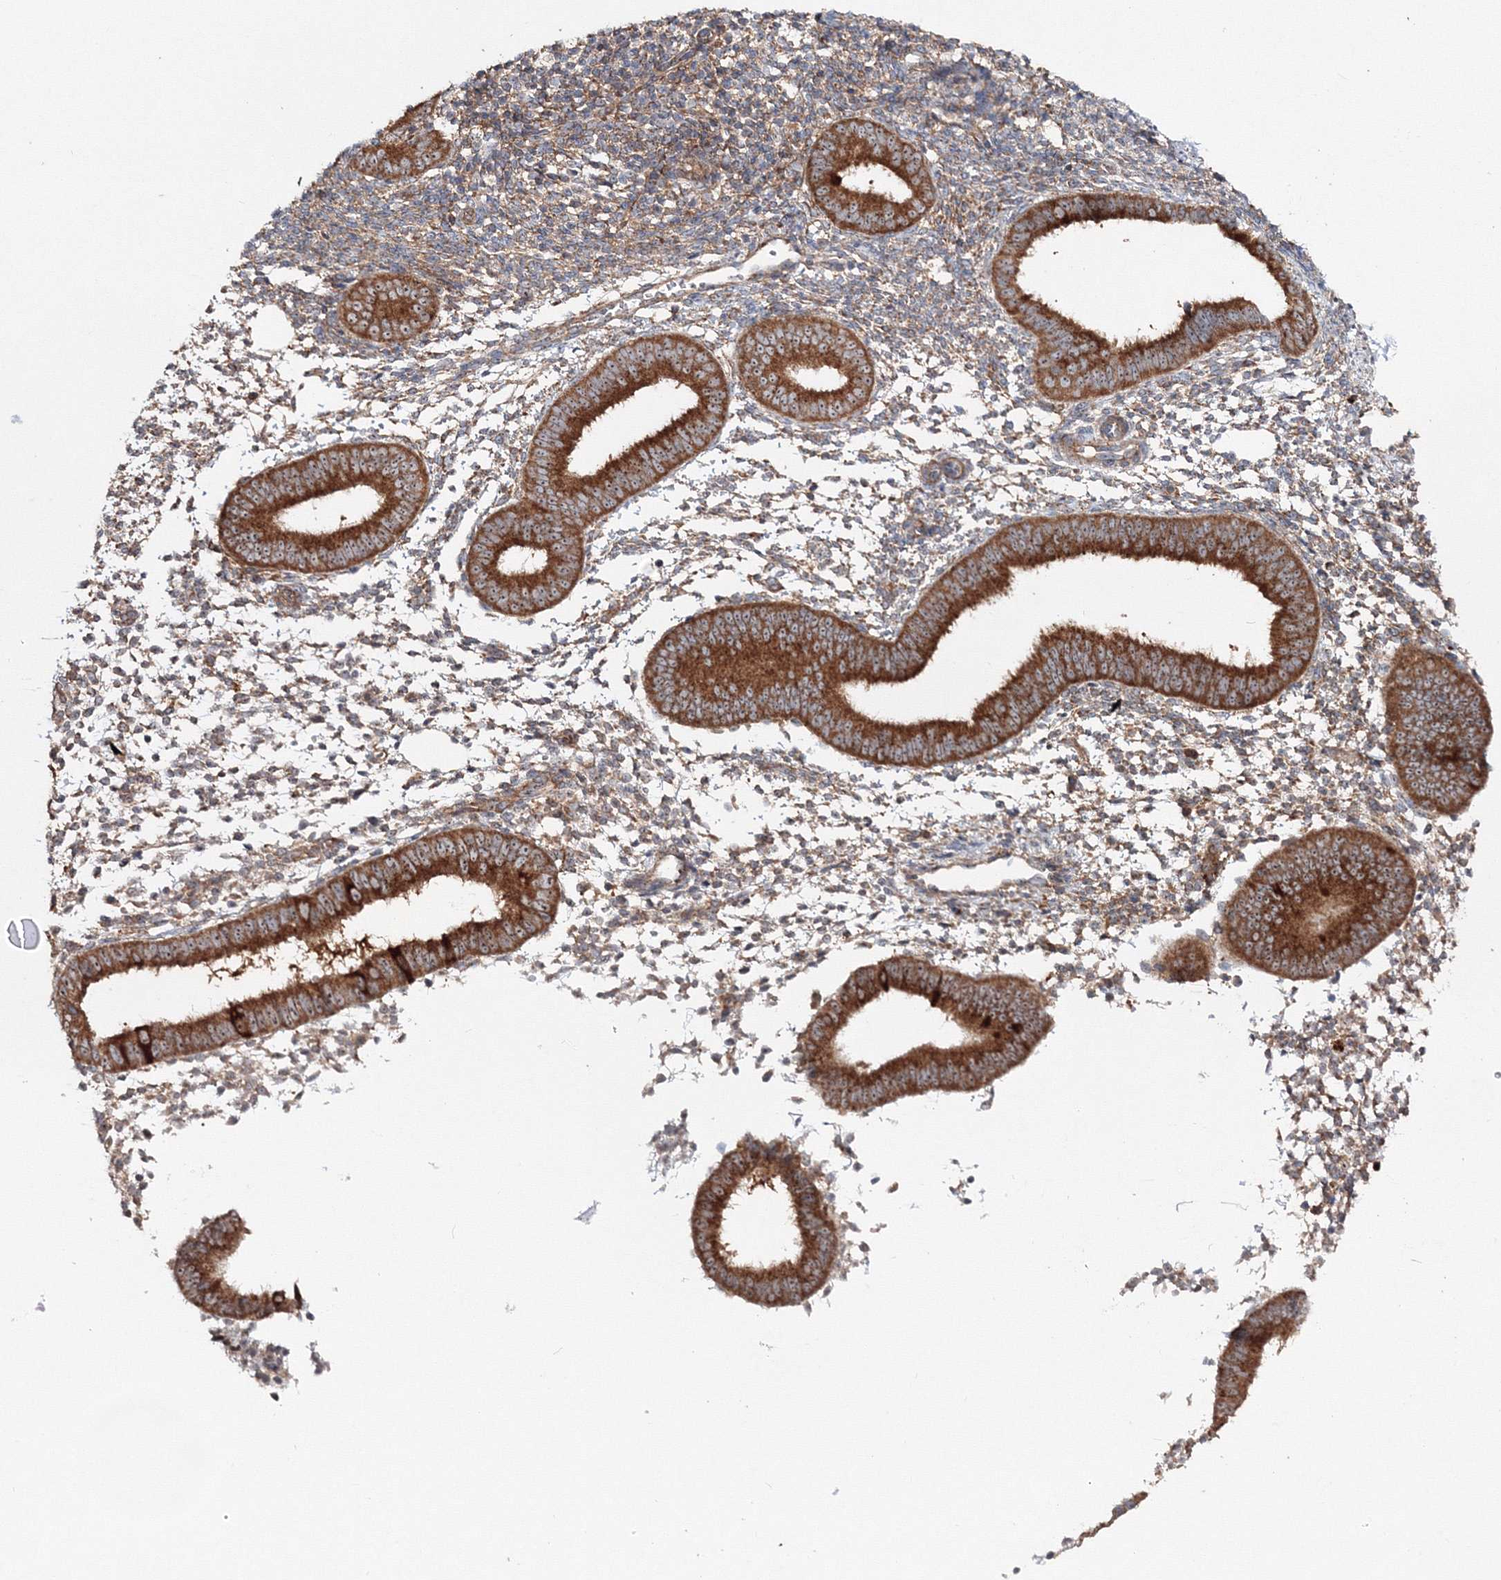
{"staining": {"intensity": "moderate", "quantity": ">75%", "location": "cytoplasmic/membranous"}, "tissue": "endometrium", "cell_type": "Cells in endometrial stroma", "image_type": "normal", "snomed": [{"axis": "morphology", "description": "Normal tissue, NOS"}, {"axis": "topography", "description": "Uterus"}, {"axis": "topography", "description": "Endometrium"}], "caption": "Immunohistochemical staining of benign endometrium reveals moderate cytoplasmic/membranous protein staining in approximately >75% of cells in endometrial stroma.", "gene": "PEX13", "patient": {"sex": "female", "age": 48}}